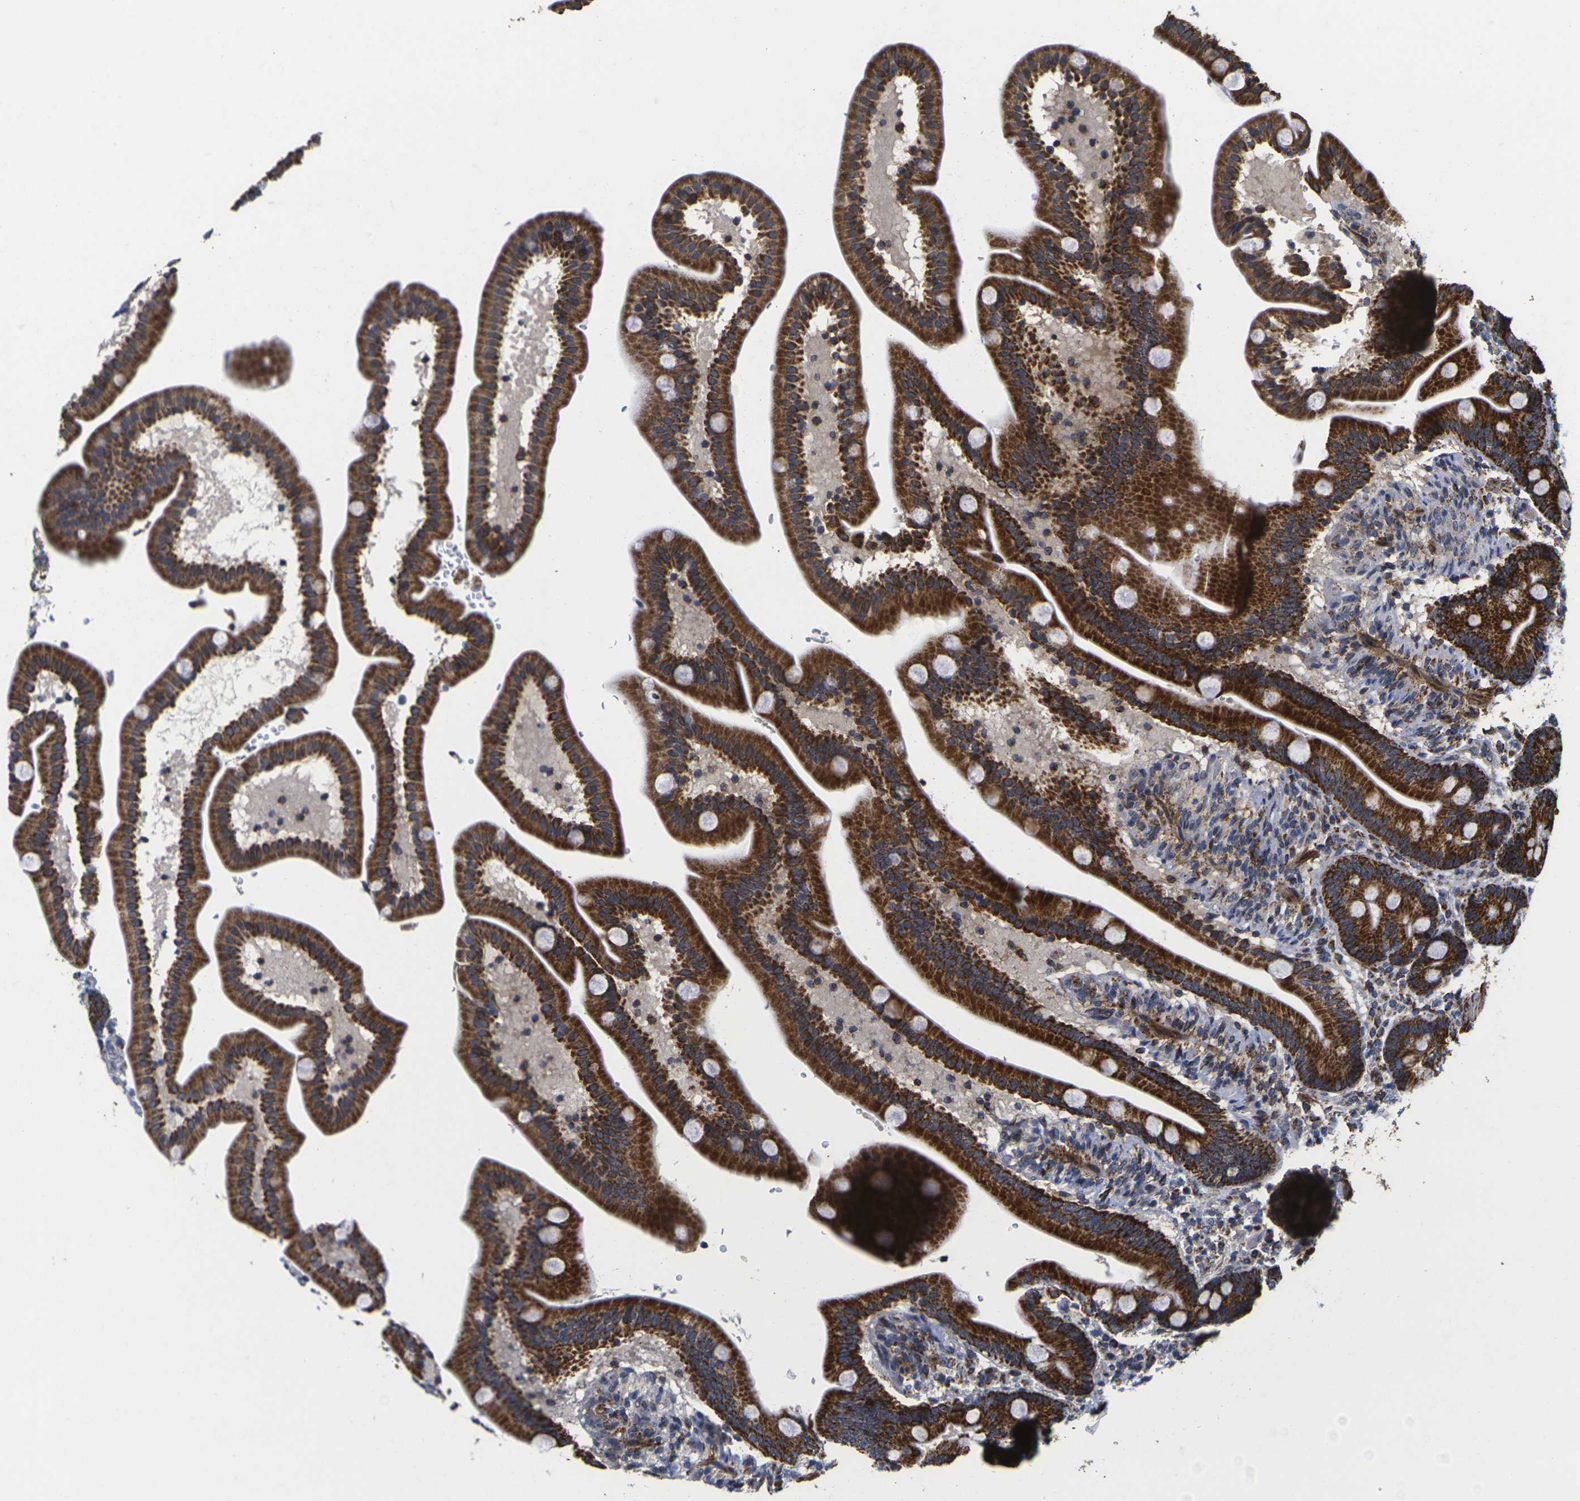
{"staining": {"intensity": "strong", "quantity": ">75%", "location": "cytoplasmic/membranous"}, "tissue": "duodenum", "cell_type": "Glandular cells", "image_type": "normal", "snomed": [{"axis": "morphology", "description": "Normal tissue, NOS"}, {"axis": "topography", "description": "Duodenum"}], "caption": "IHC of benign human duodenum displays high levels of strong cytoplasmic/membranous expression in about >75% of glandular cells.", "gene": "P2RY11", "patient": {"sex": "male", "age": 54}}